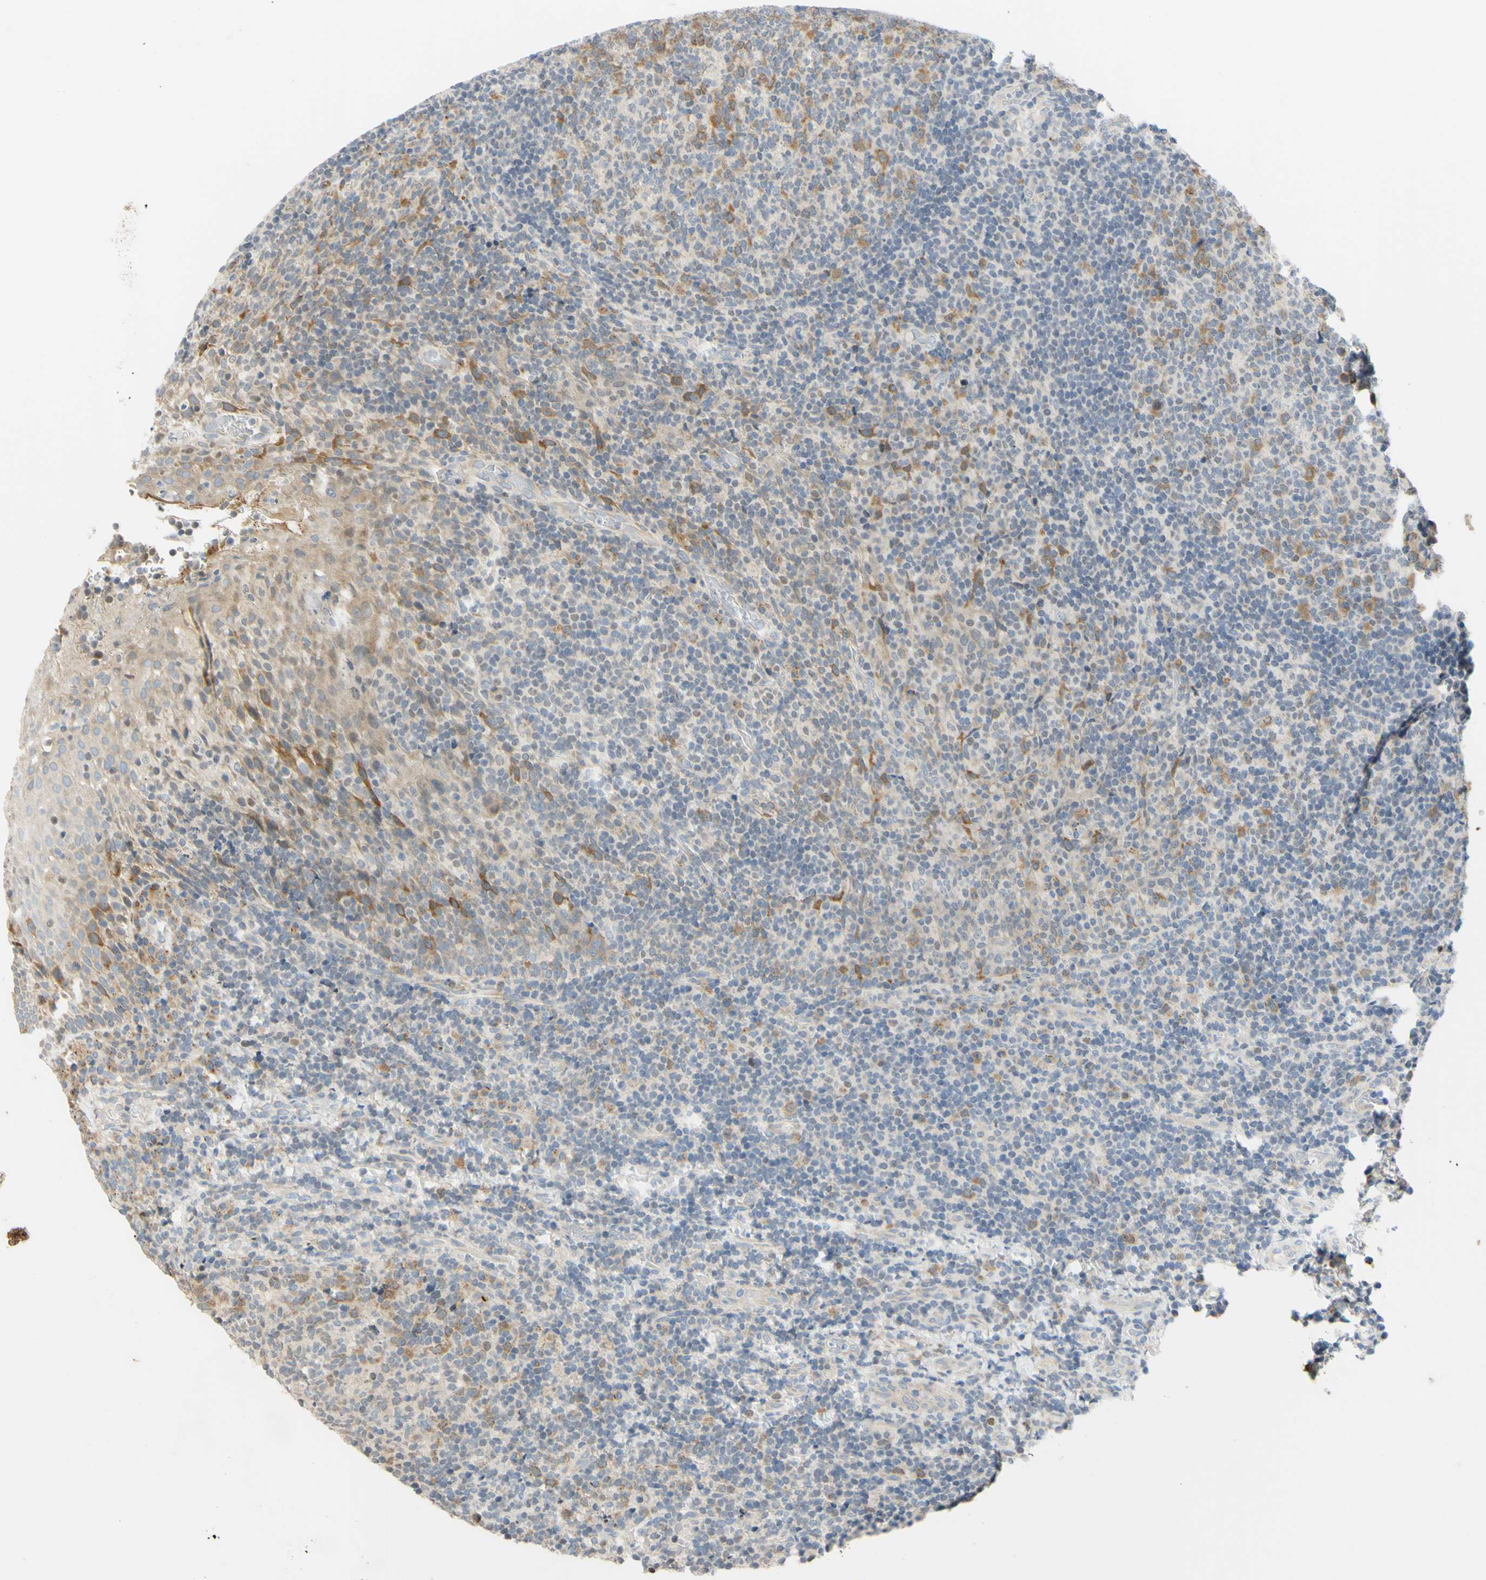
{"staining": {"intensity": "moderate", "quantity": "<25%", "location": "cytoplasmic/membranous"}, "tissue": "tonsil", "cell_type": "Germinal center cells", "image_type": "normal", "snomed": [{"axis": "morphology", "description": "Normal tissue, NOS"}, {"axis": "topography", "description": "Tonsil"}], "caption": "The photomicrograph demonstrates staining of benign tonsil, revealing moderate cytoplasmic/membranous protein positivity (brown color) within germinal center cells.", "gene": "CCNB2", "patient": {"sex": "male", "age": 17}}